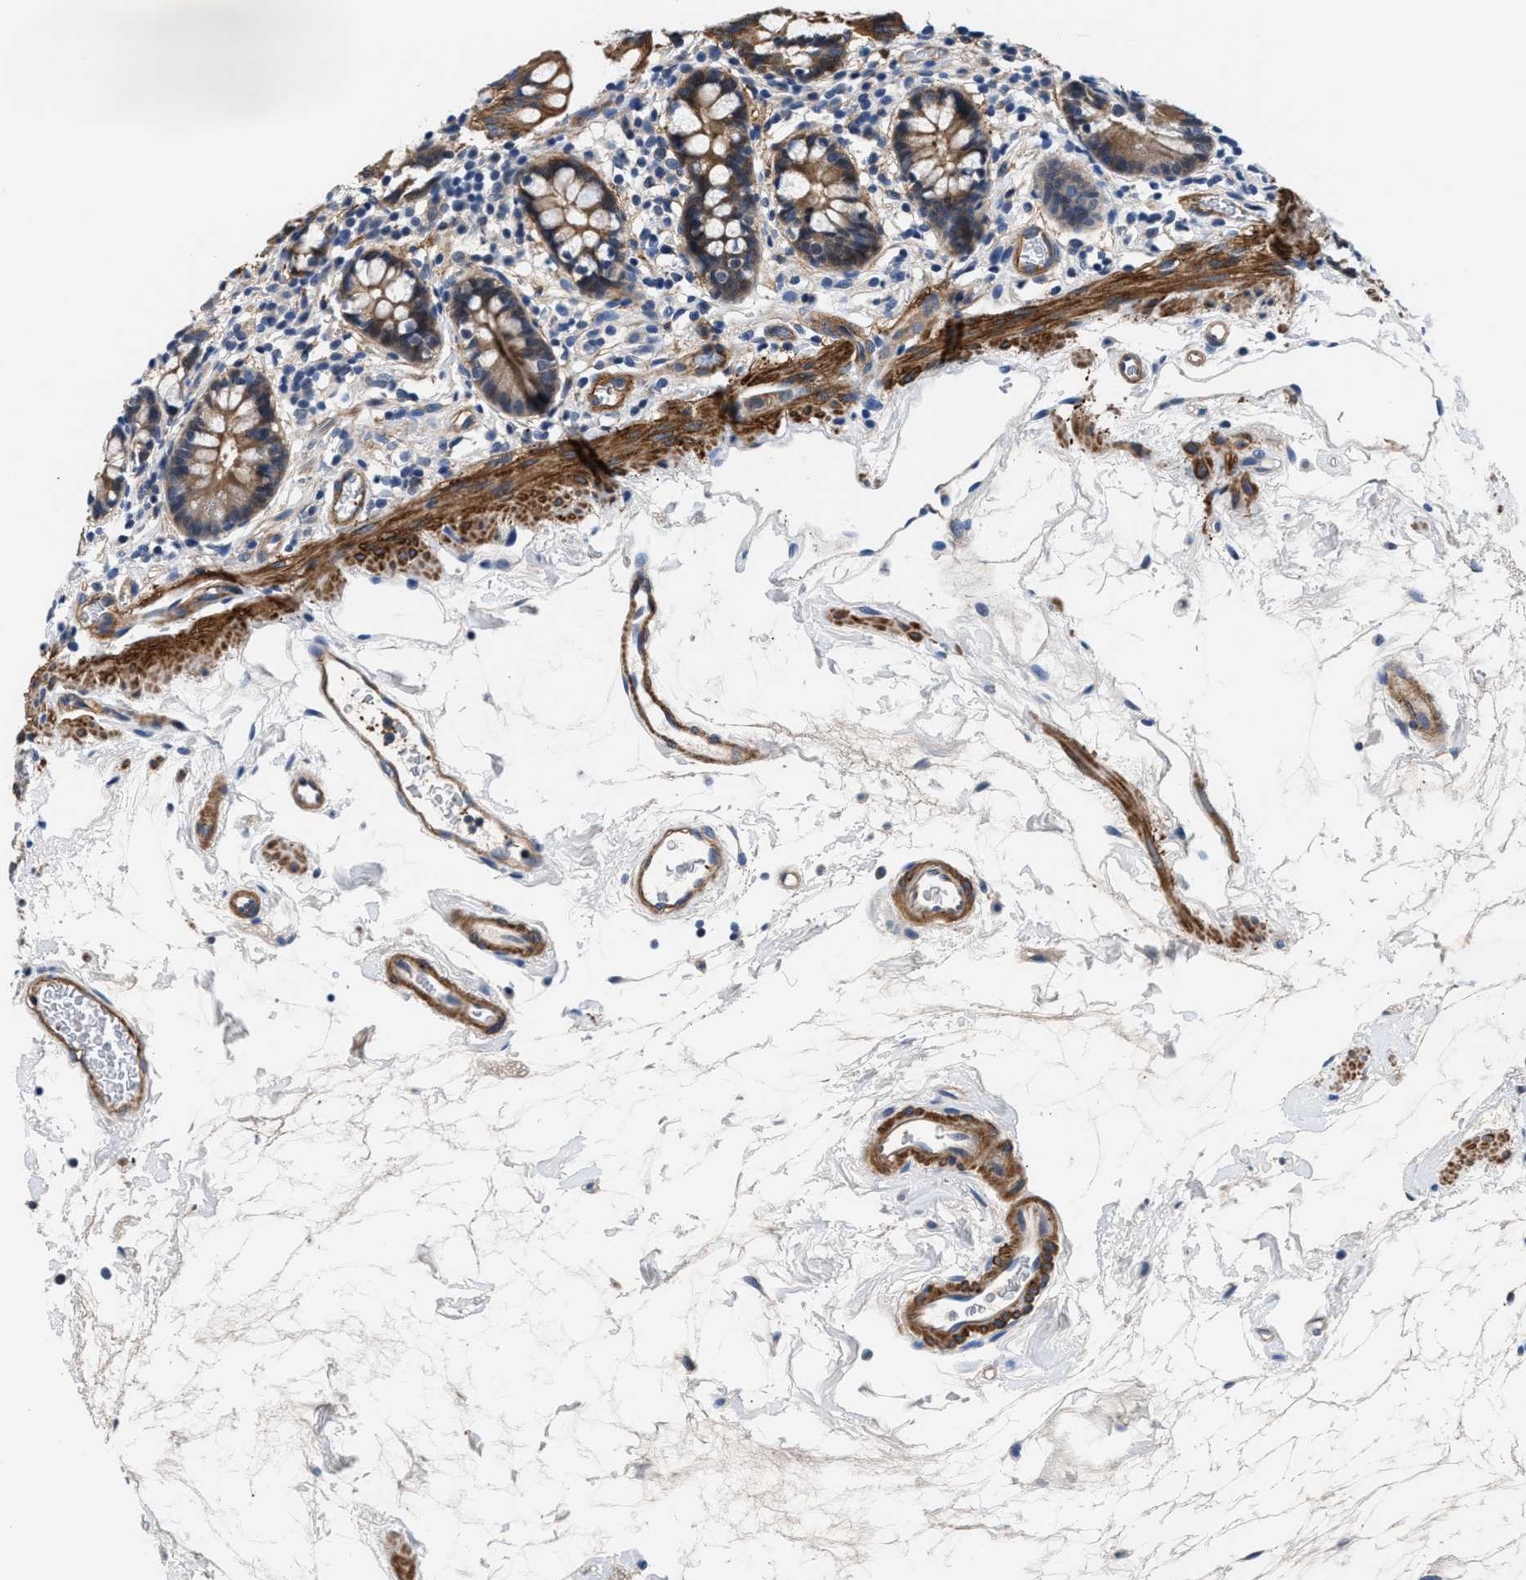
{"staining": {"intensity": "moderate", "quantity": ">75%", "location": "cytoplasmic/membranous"}, "tissue": "small intestine", "cell_type": "Glandular cells", "image_type": "normal", "snomed": [{"axis": "morphology", "description": "Normal tissue, NOS"}, {"axis": "topography", "description": "Small intestine"}], "caption": "Small intestine stained with a protein marker exhibits moderate staining in glandular cells.", "gene": "PARG", "patient": {"sex": "female", "age": 84}}